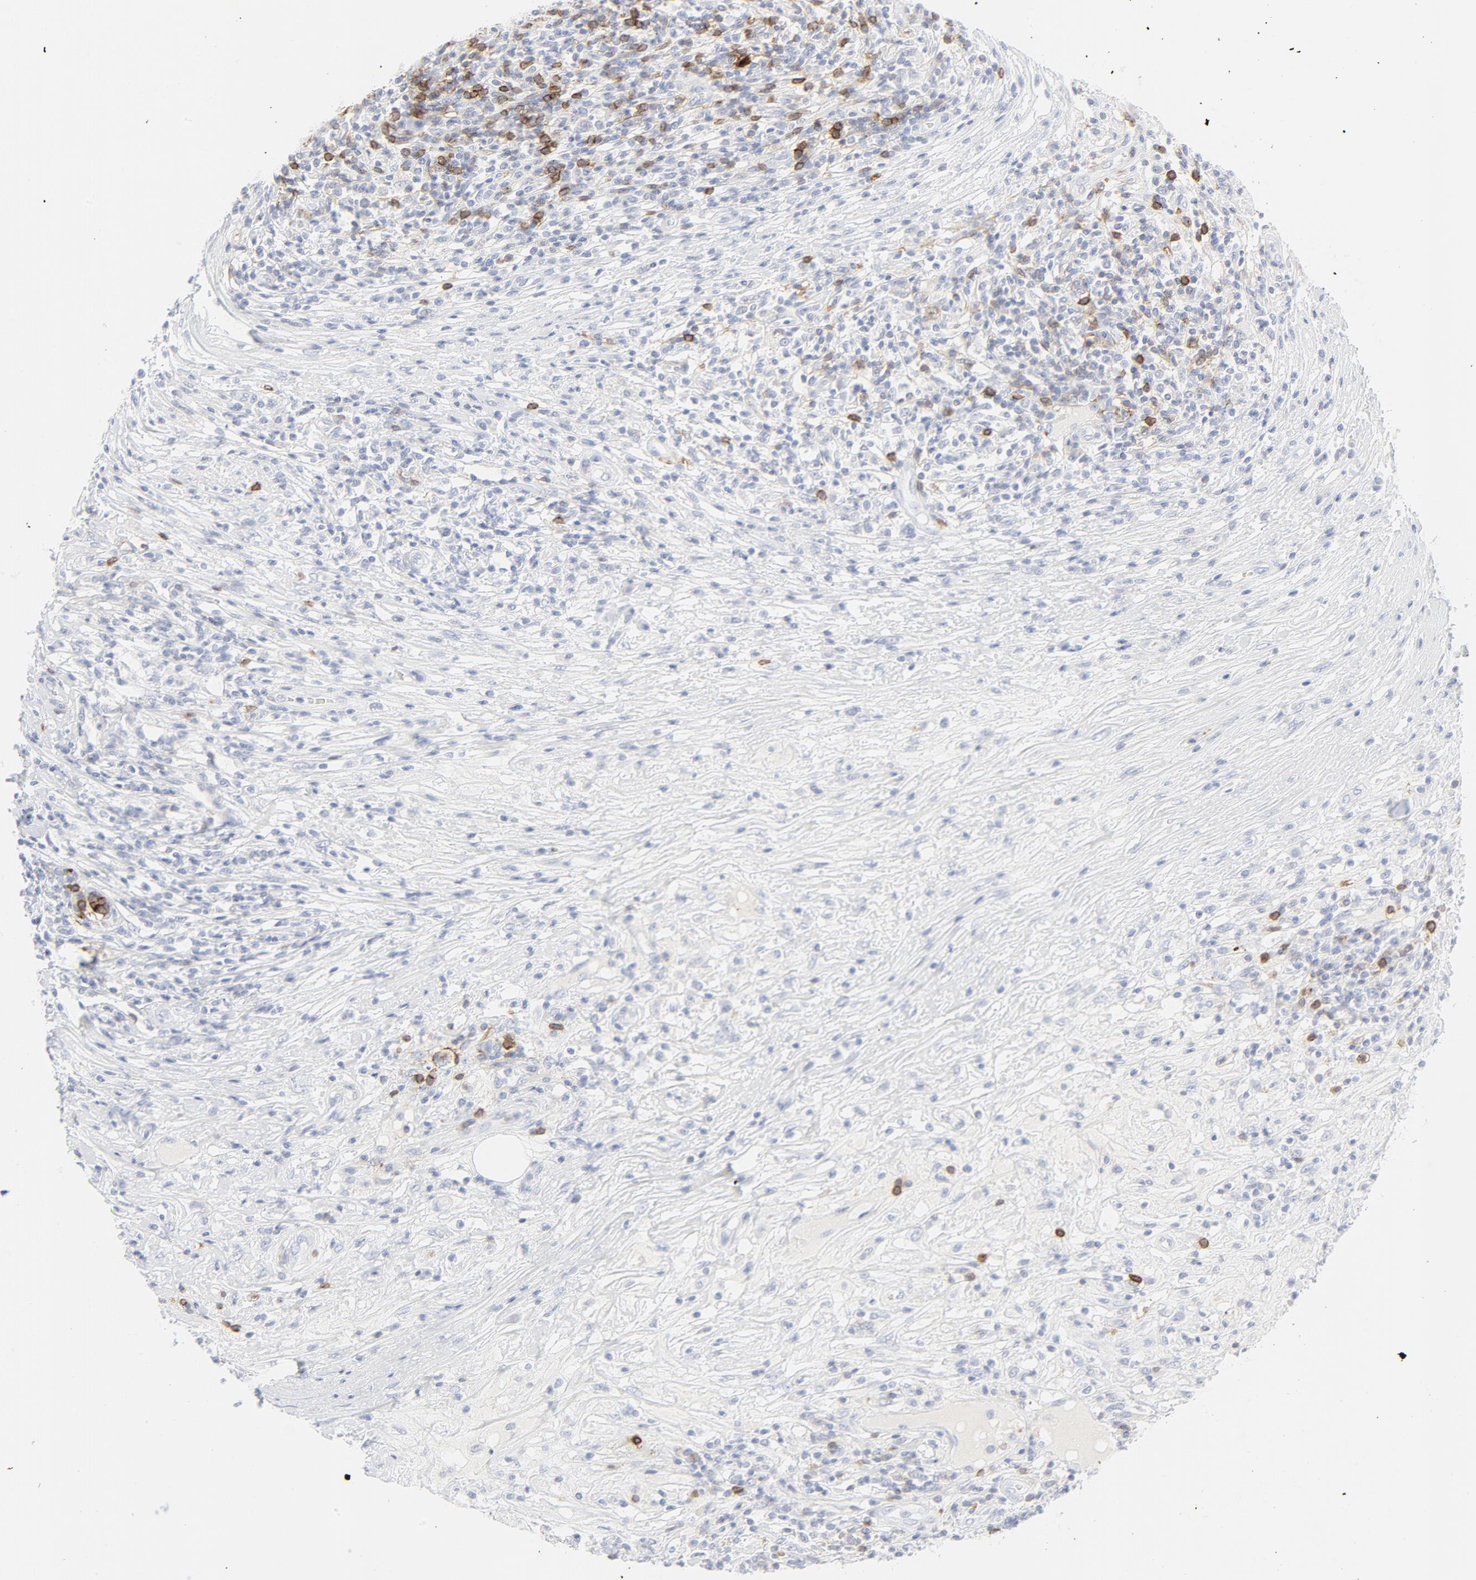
{"staining": {"intensity": "strong", "quantity": "25%-75%", "location": "cytoplasmic/membranous"}, "tissue": "lymphoma", "cell_type": "Tumor cells", "image_type": "cancer", "snomed": [{"axis": "morphology", "description": "Malignant lymphoma, non-Hodgkin's type, High grade"}, {"axis": "topography", "description": "Lymph node"}], "caption": "IHC photomicrograph of human lymphoma stained for a protein (brown), which exhibits high levels of strong cytoplasmic/membranous expression in approximately 25%-75% of tumor cells.", "gene": "CCR7", "patient": {"sex": "female", "age": 84}}